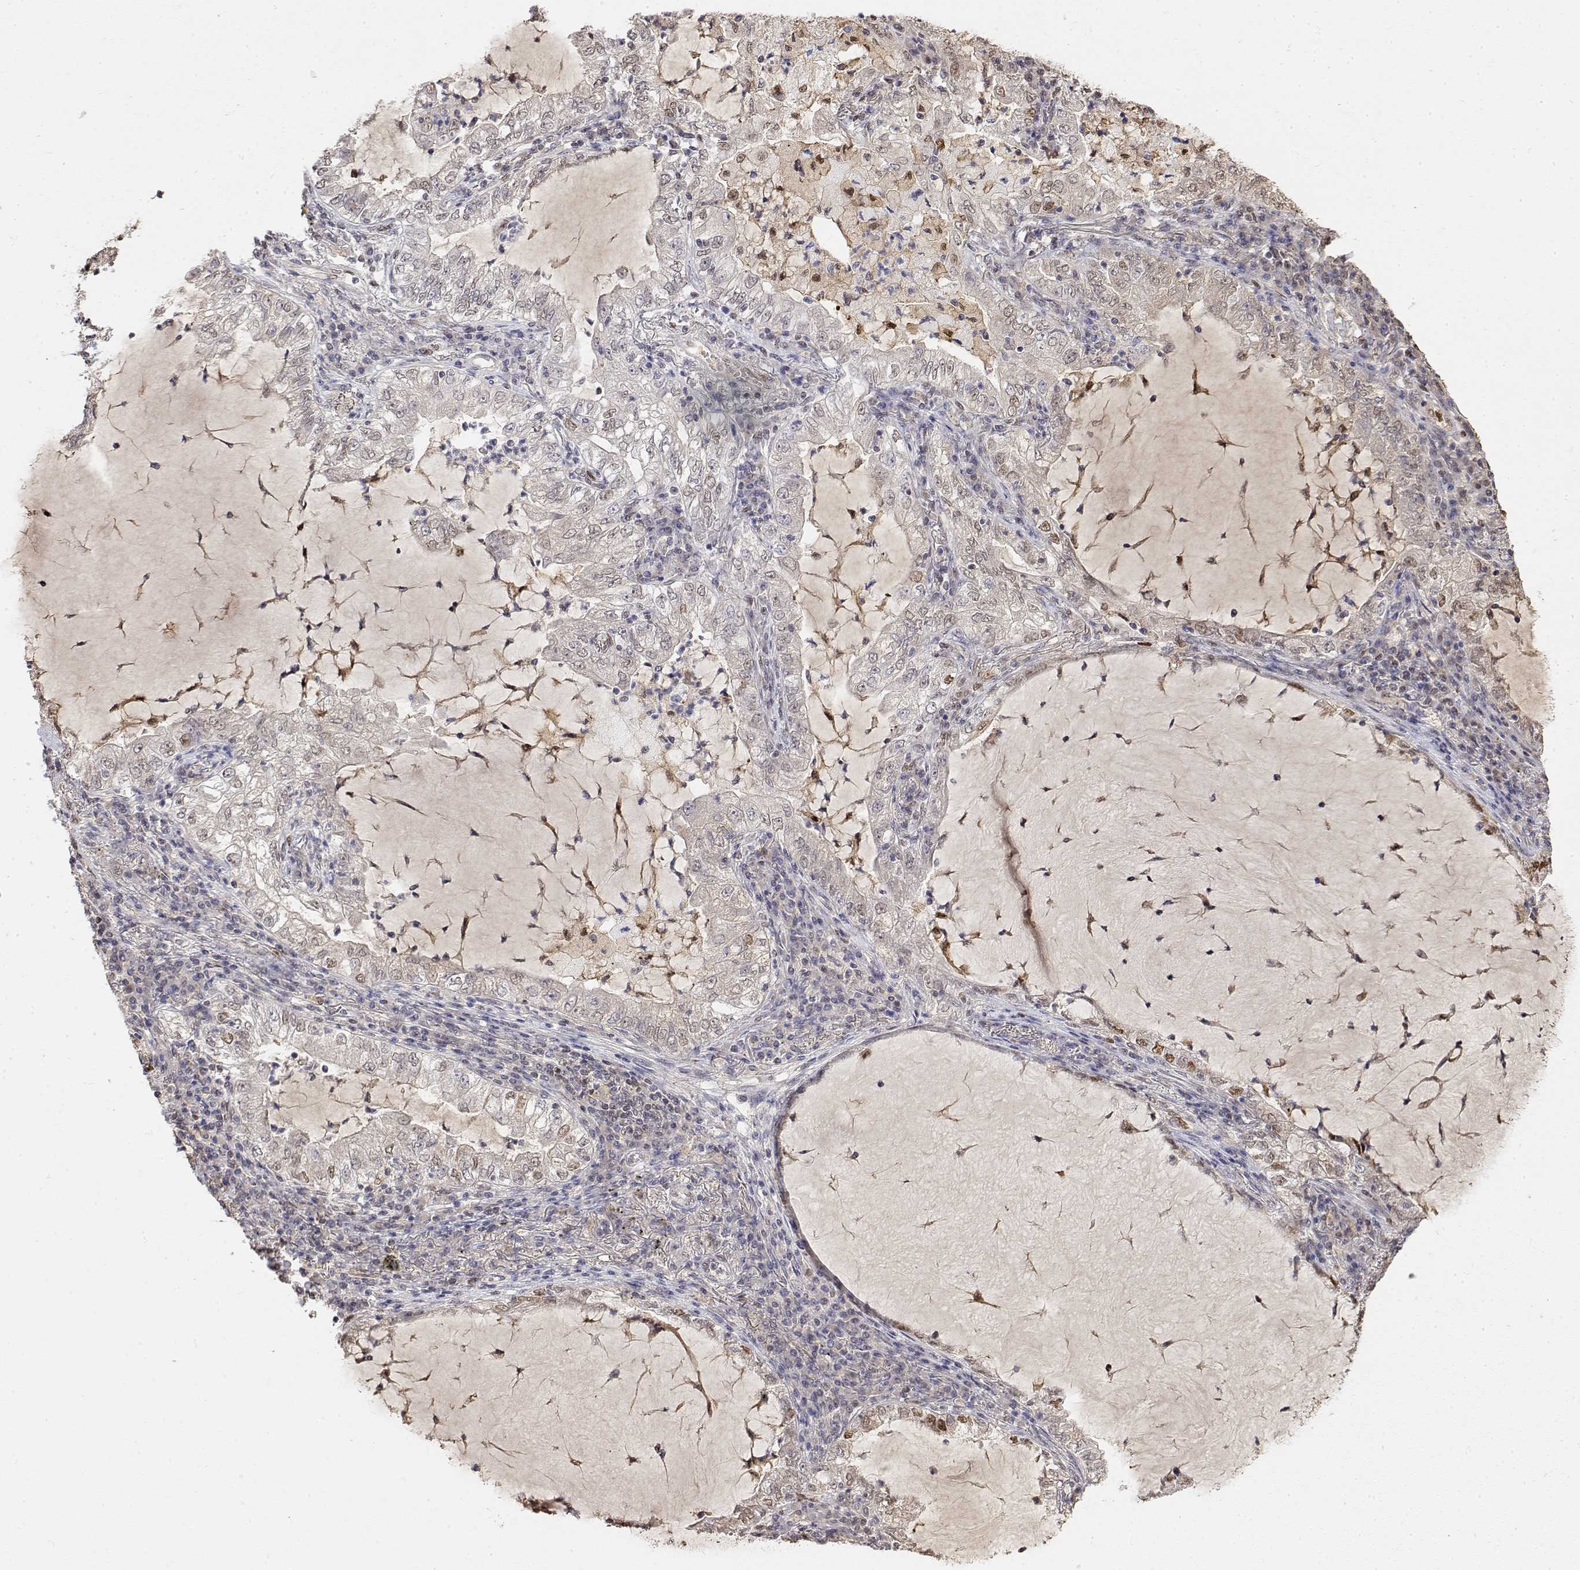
{"staining": {"intensity": "weak", "quantity": "<25%", "location": "nuclear"}, "tissue": "lung cancer", "cell_type": "Tumor cells", "image_type": "cancer", "snomed": [{"axis": "morphology", "description": "Adenocarcinoma, NOS"}, {"axis": "topography", "description": "Lung"}], "caption": "The micrograph demonstrates no staining of tumor cells in adenocarcinoma (lung).", "gene": "TPI1", "patient": {"sex": "female", "age": 73}}